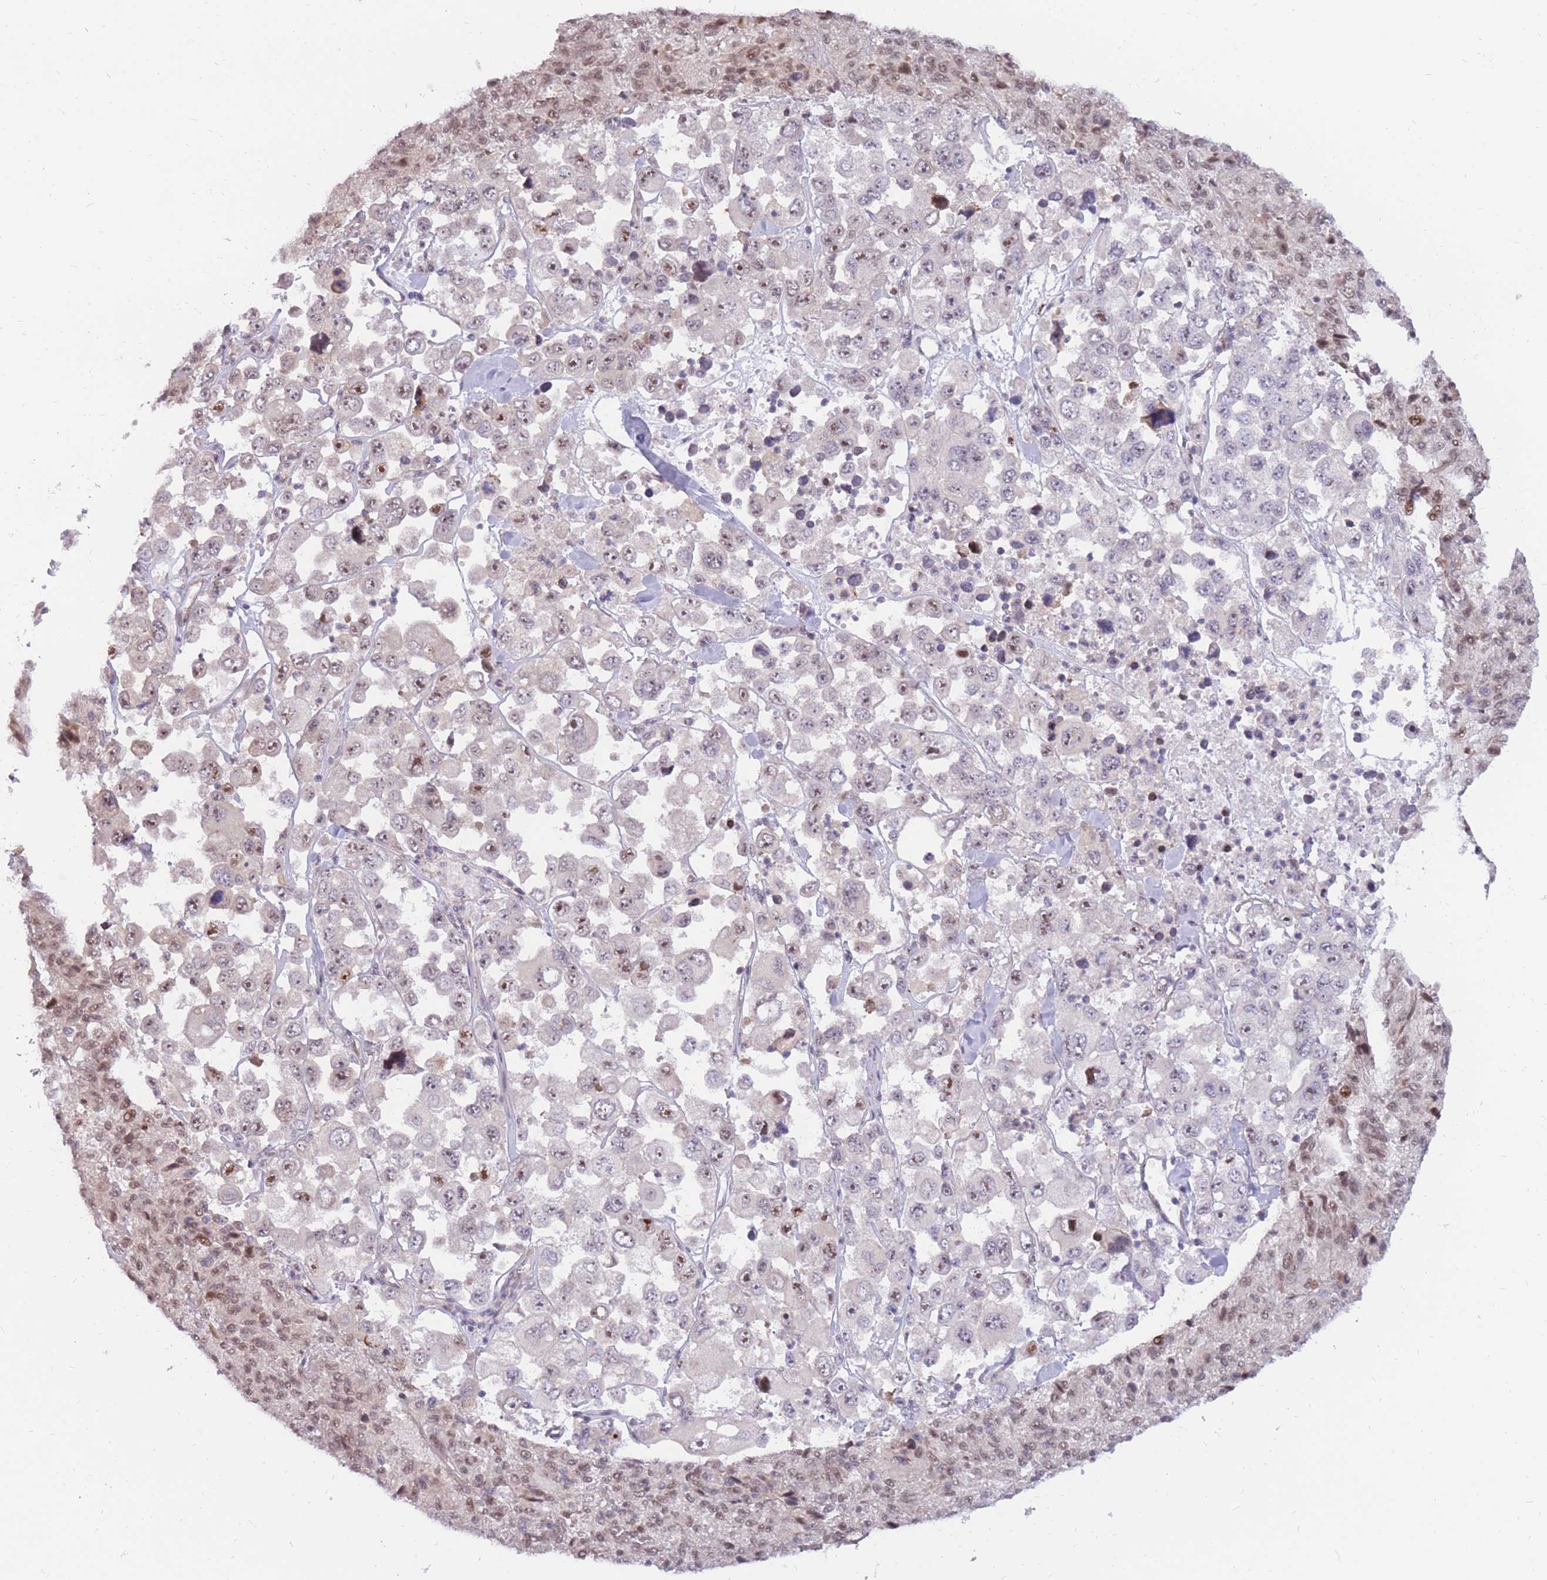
{"staining": {"intensity": "weak", "quantity": "25%-75%", "location": "nuclear"}, "tissue": "melanoma", "cell_type": "Tumor cells", "image_type": "cancer", "snomed": [{"axis": "morphology", "description": "Malignant melanoma, Metastatic site"}, {"axis": "topography", "description": "Lymph node"}], "caption": "Immunohistochemistry staining of melanoma, which demonstrates low levels of weak nuclear positivity in approximately 25%-75% of tumor cells indicating weak nuclear protein expression. The staining was performed using DAB (3,3'-diaminobenzidine) (brown) for protein detection and nuclei were counterstained in hematoxylin (blue).", "gene": "ERICH6B", "patient": {"sex": "female", "age": 54}}